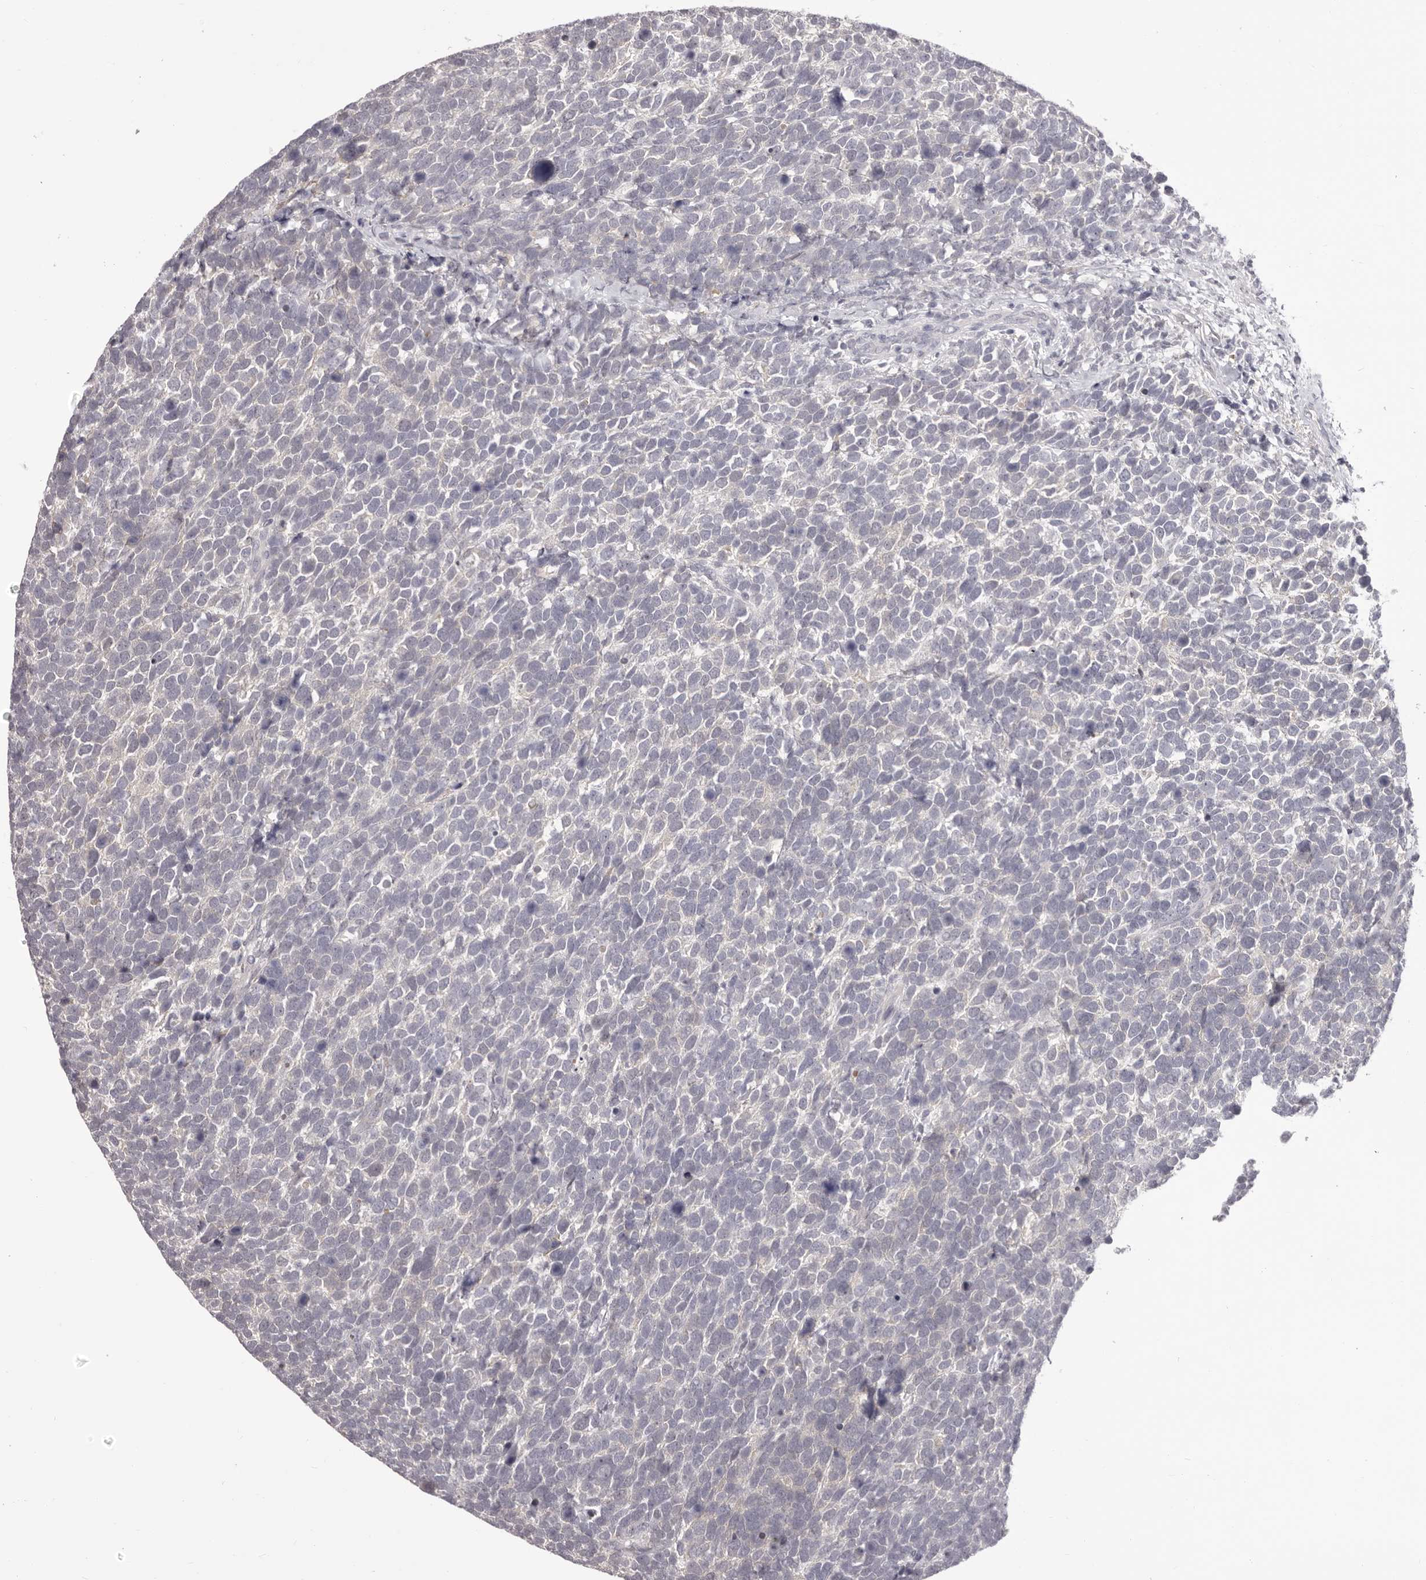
{"staining": {"intensity": "negative", "quantity": "none", "location": "none"}, "tissue": "urothelial cancer", "cell_type": "Tumor cells", "image_type": "cancer", "snomed": [{"axis": "morphology", "description": "Urothelial carcinoma, High grade"}, {"axis": "topography", "description": "Urinary bladder"}], "caption": "Immunohistochemistry (IHC) photomicrograph of neoplastic tissue: human urothelial cancer stained with DAB shows no significant protein positivity in tumor cells. (Immunohistochemistry, brightfield microscopy, high magnification).", "gene": "OTUD3", "patient": {"sex": "female", "age": 82}}